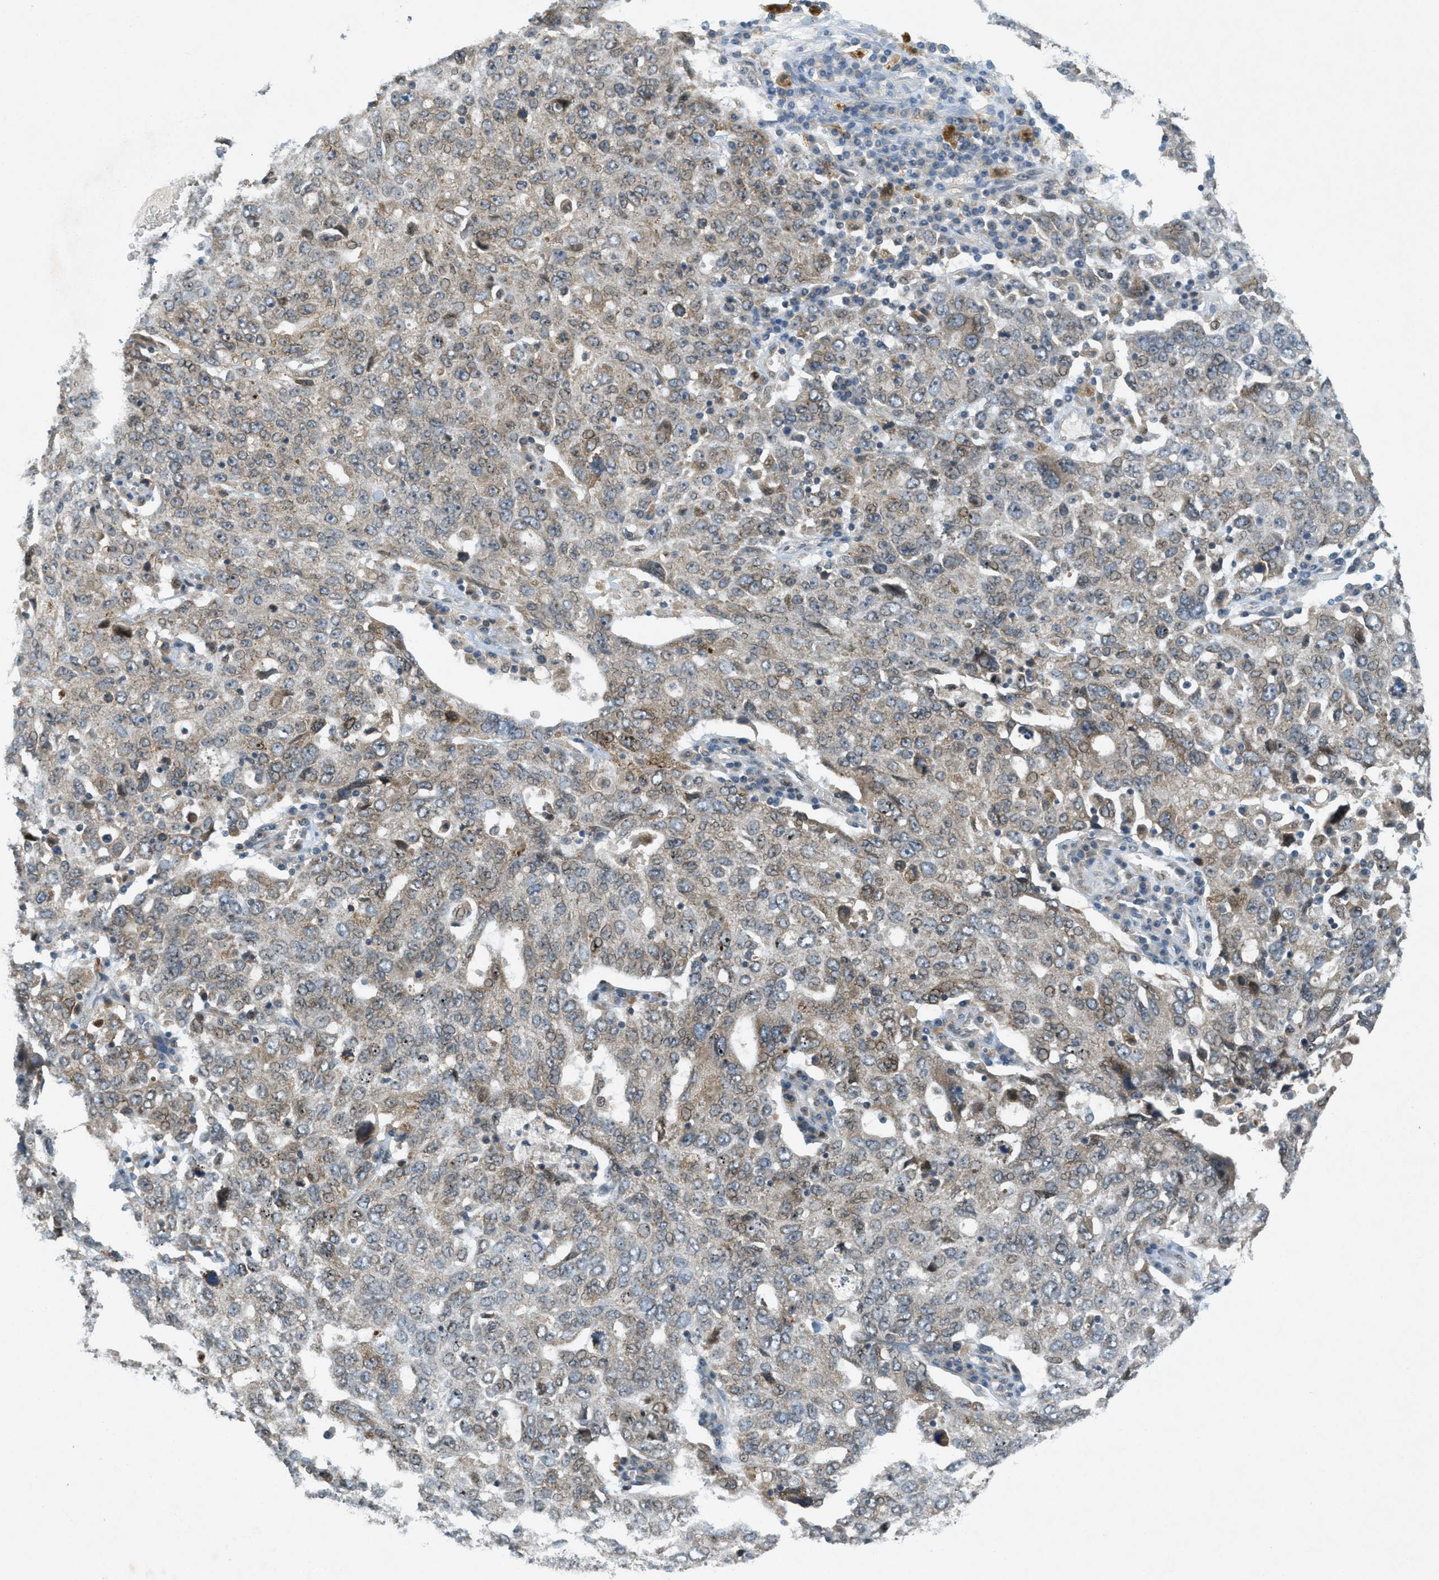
{"staining": {"intensity": "weak", "quantity": "25%-75%", "location": "cytoplasmic/membranous,nuclear"}, "tissue": "ovarian cancer", "cell_type": "Tumor cells", "image_type": "cancer", "snomed": [{"axis": "morphology", "description": "Carcinoma, endometroid"}, {"axis": "topography", "description": "Ovary"}], "caption": "An immunohistochemistry (IHC) image of tumor tissue is shown. Protein staining in brown shows weak cytoplasmic/membranous and nuclear positivity in ovarian endometroid carcinoma within tumor cells.", "gene": "SIGMAR1", "patient": {"sex": "female", "age": 62}}